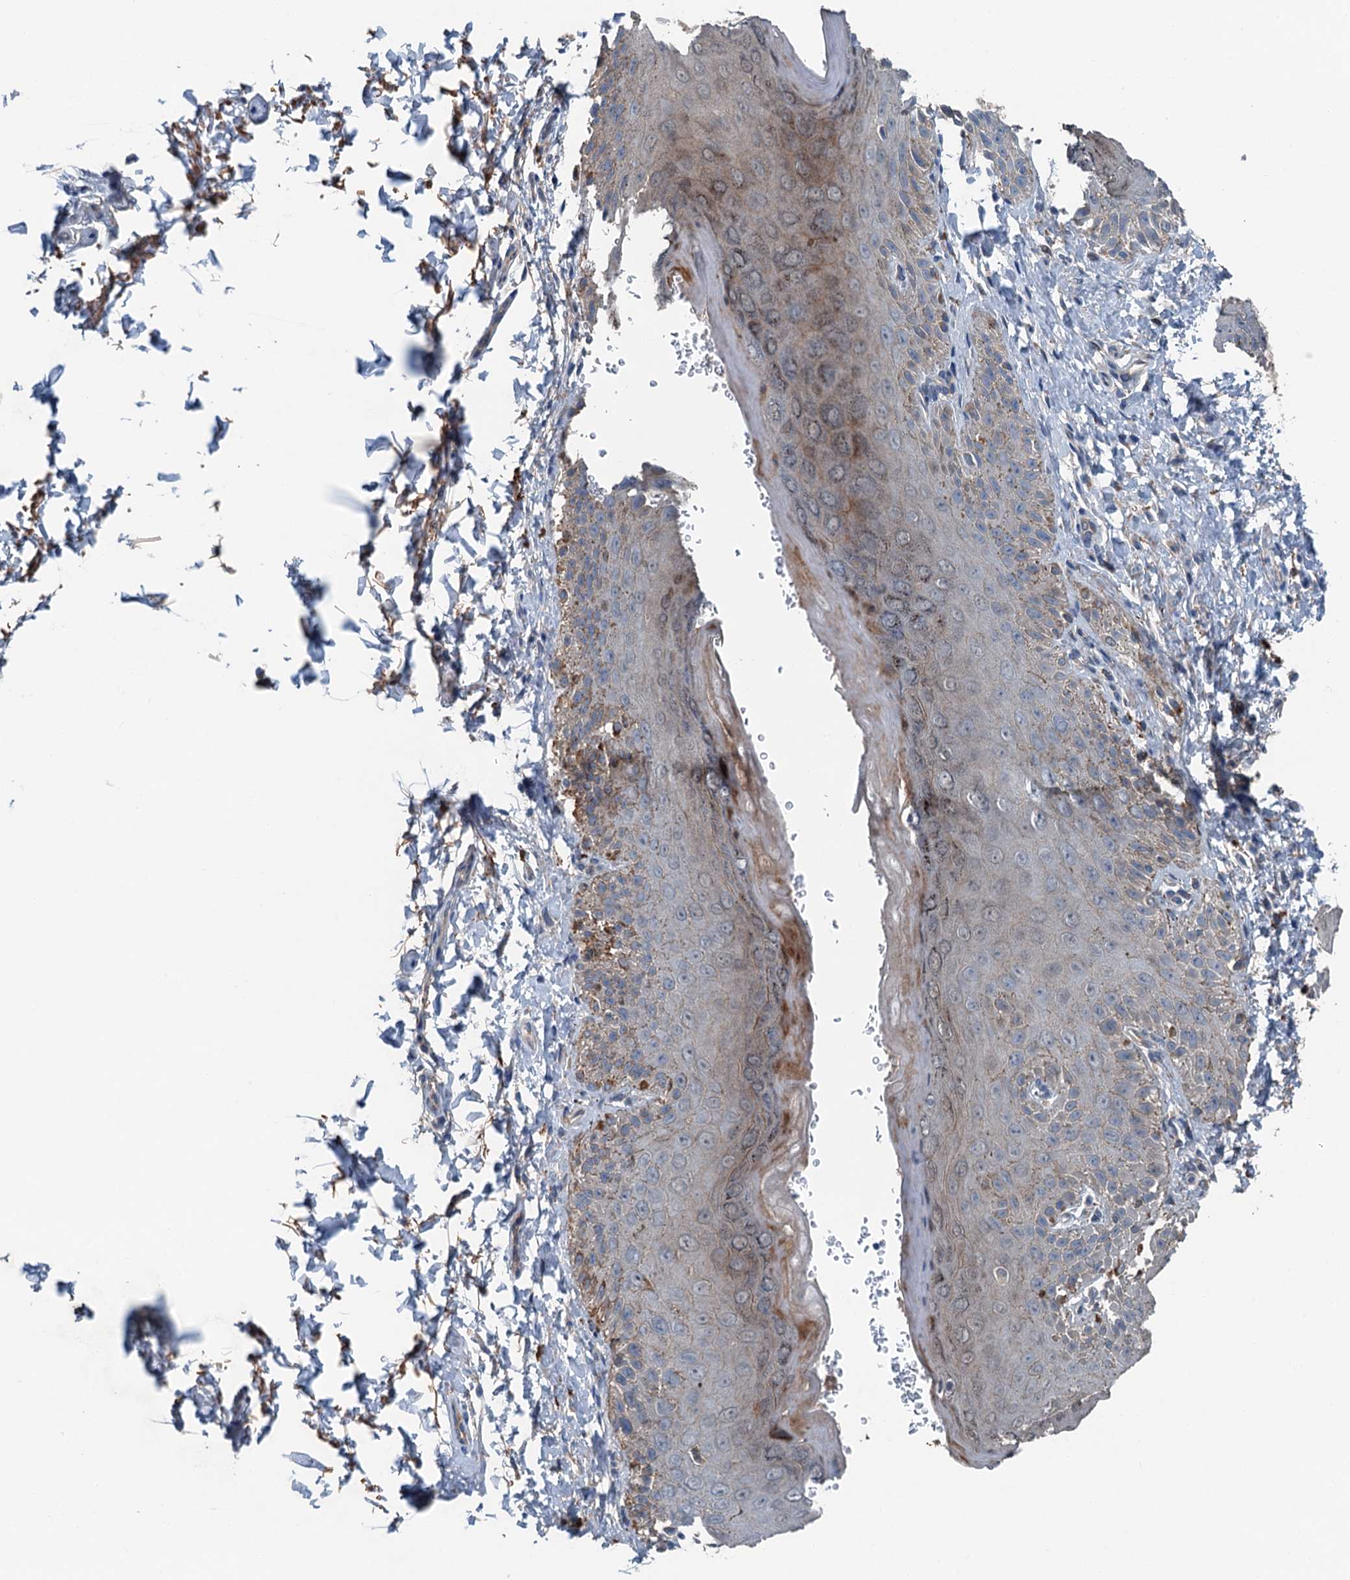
{"staining": {"intensity": "weak", "quantity": "<25%", "location": "cytoplasmic/membranous"}, "tissue": "skin", "cell_type": "Epidermal cells", "image_type": "normal", "snomed": [{"axis": "morphology", "description": "Normal tissue, NOS"}, {"axis": "topography", "description": "Anal"}], "caption": "A histopathology image of skin stained for a protein shows no brown staining in epidermal cells. Nuclei are stained in blue.", "gene": "SLC2A10", "patient": {"sex": "male", "age": 44}}